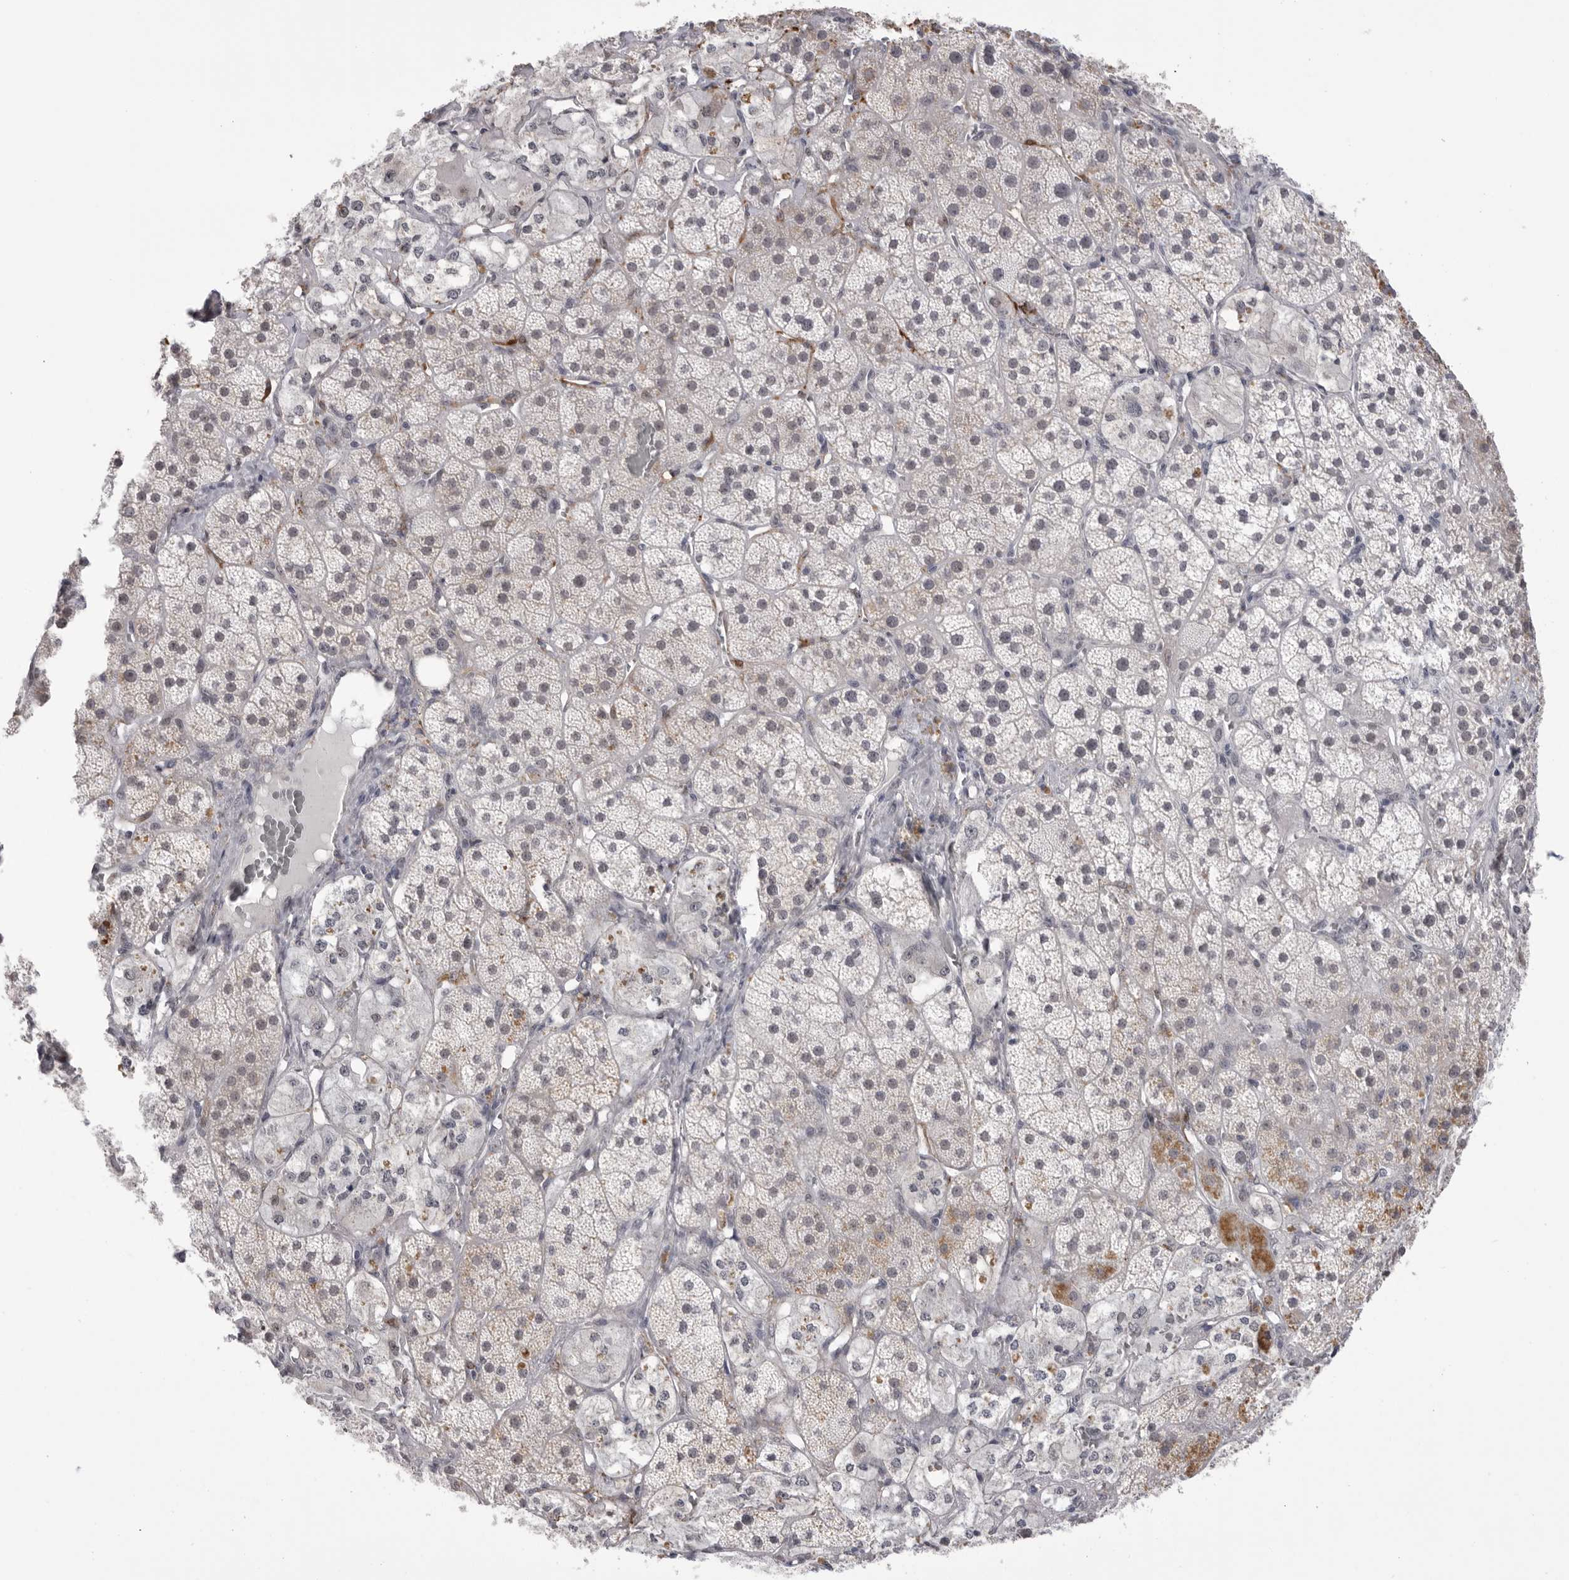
{"staining": {"intensity": "weak", "quantity": "<25%", "location": "nuclear"}, "tissue": "adrenal gland", "cell_type": "Glandular cells", "image_type": "normal", "snomed": [{"axis": "morphology", "description": "Normal tissue, NOS"}, {"axis": "topography", "description": "Adrenal gland"}], "caption": "IHC micrograph of unremarkable adrenal gland: adrenal gland stained with DAB (3,3'-diaminobenzidine) displays no significant protein staining in glandular cells.", "gene": "BCLAF3", "patient": {"sex": "male", "age": 57}}